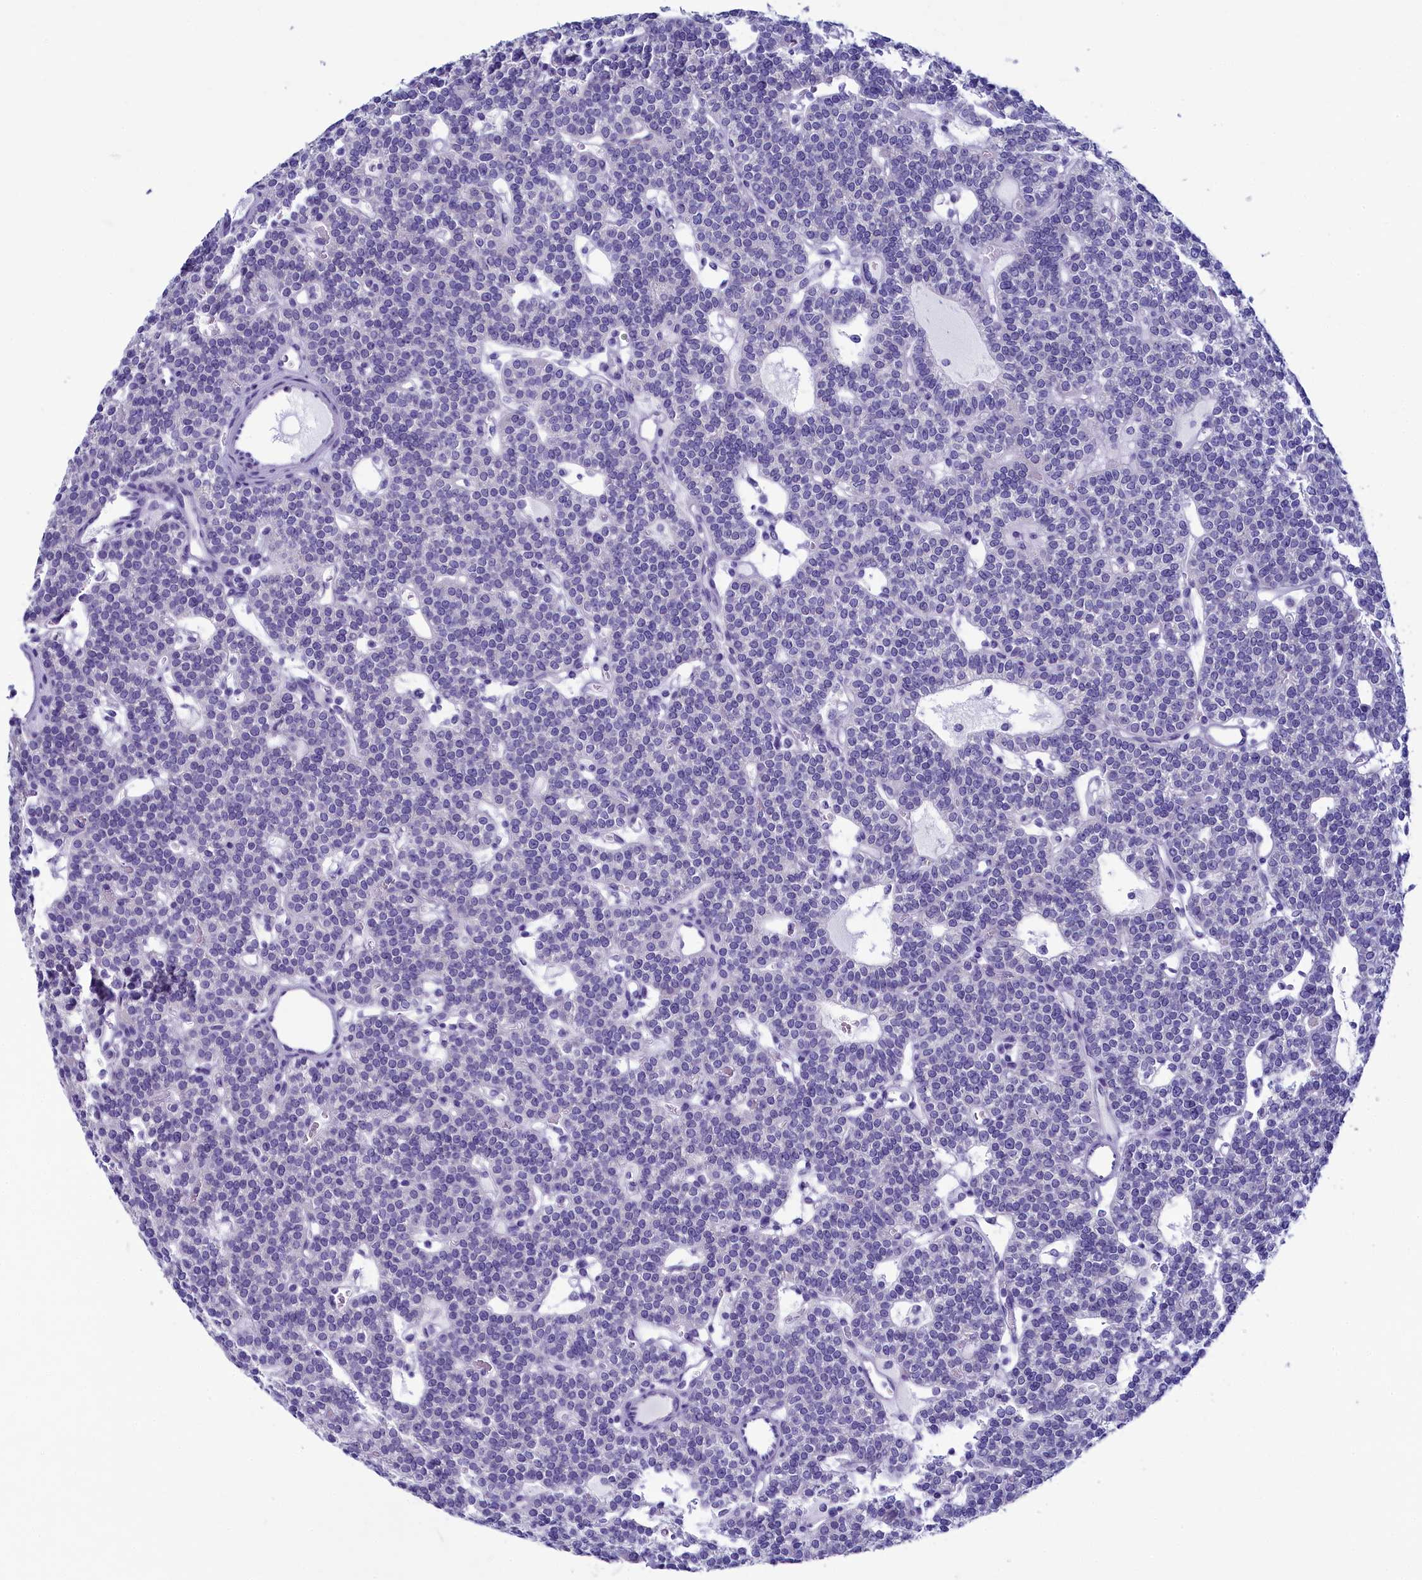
{"staining": {"intensity": "negative", "quantity": "none", "location": "none"}, "tissue": "parathyroid gland", "cell_type": "Glandular cells", "image_type": "normal", "snomed": [{"axis": "morphology", "description": "Normal tissue, NOS"}, {"axis": "topography", "description": "Parathyroid gland"}], "caption": "IHC micrograph of normal human parathyroid gland stained for a protein (brown), which shows no positivity in glandular cells. (DAB (3,3'-diaminobenzidine) immunohistochemistry (IHC), high magnification).", "gene": "SKA3", "patient": {"sex": "male", "age": 83}}